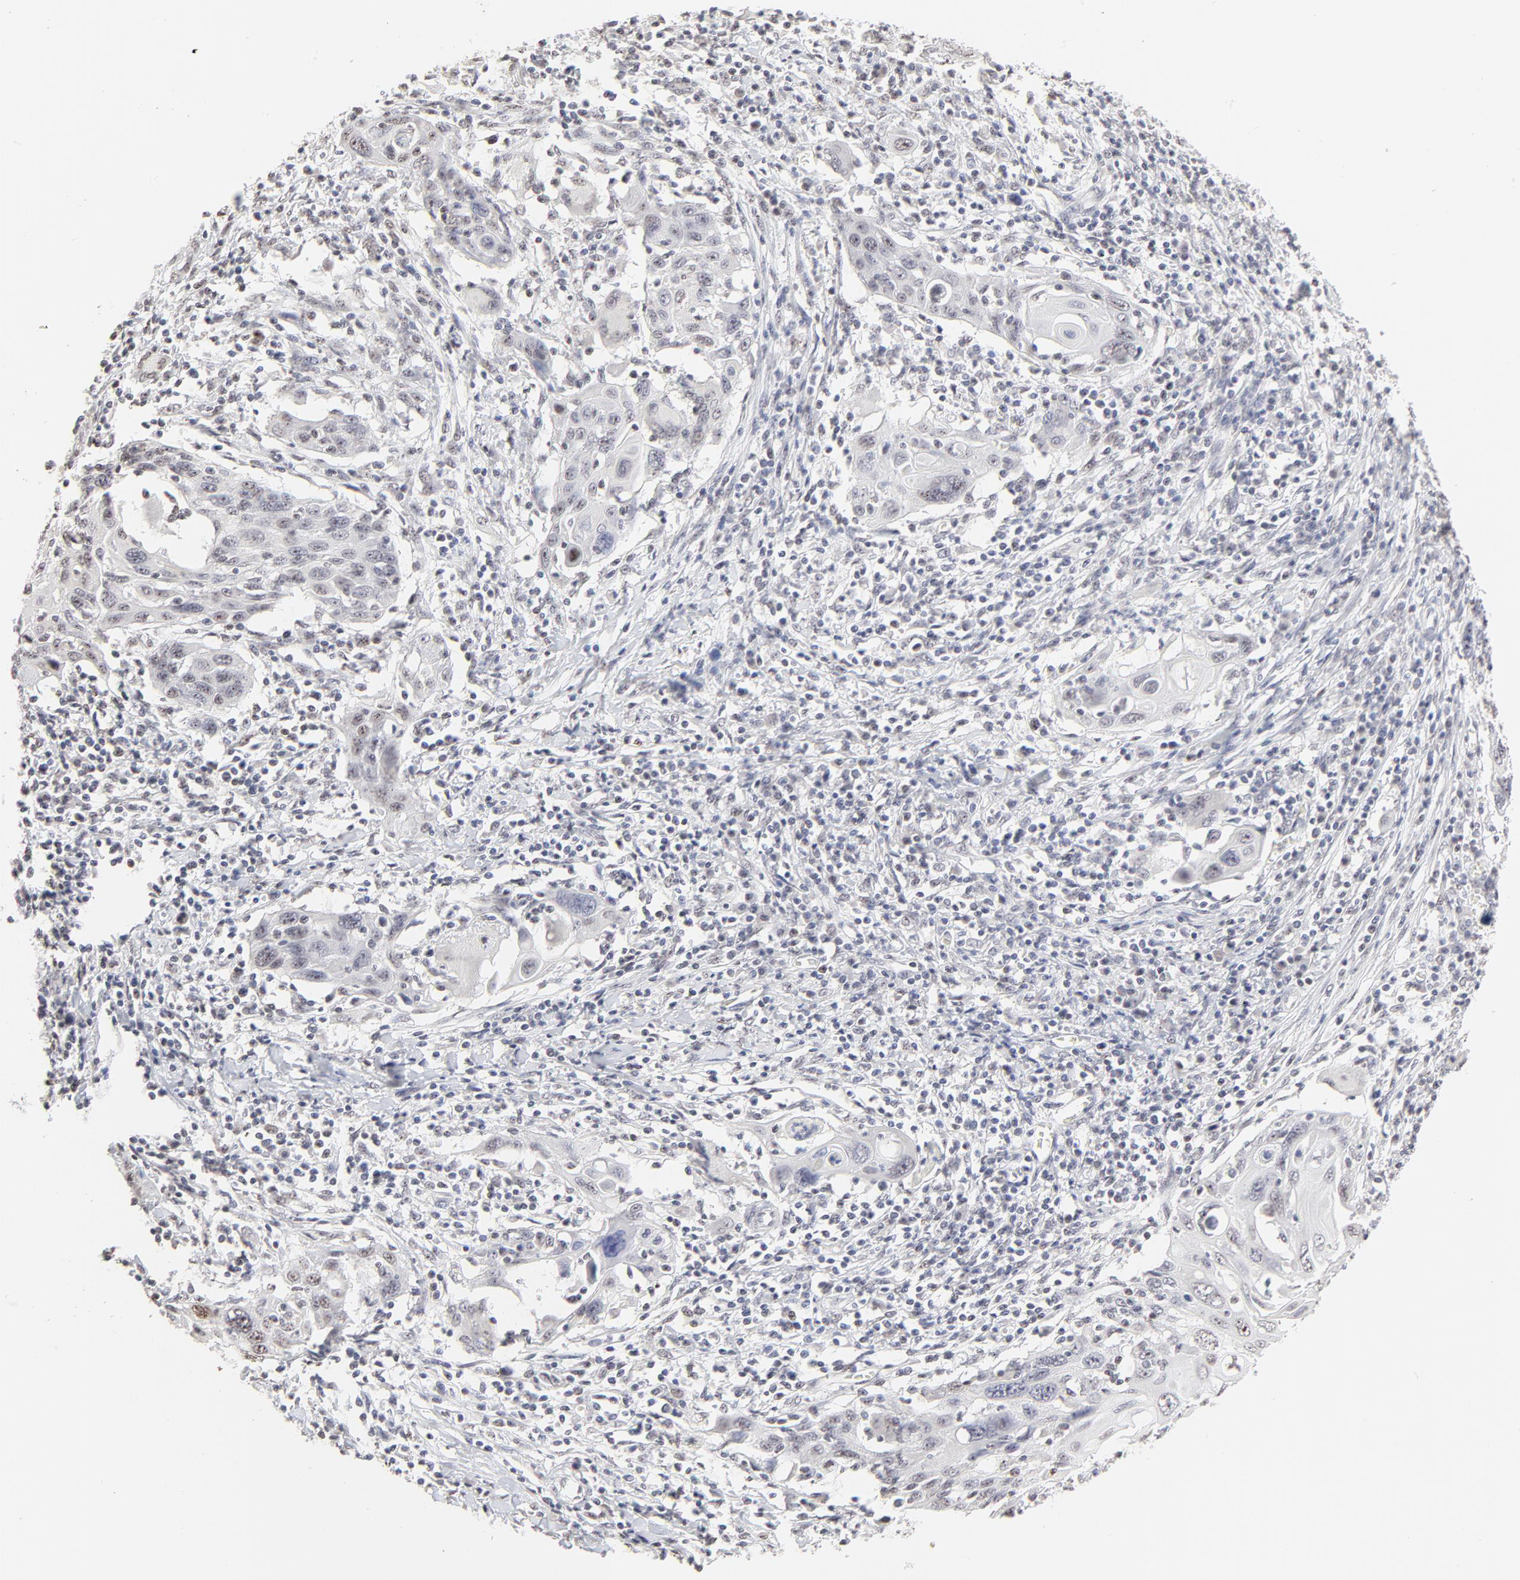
{"staining": {"intensity": "weak", "quantity": "<25%", "location": "nuclear"}, "tissue": "cervical cancer", "cell_type": "Tumor cells", "image_type": "cancer", "snomed": [{"axis": "morphology", "description": "Squamous cell carcinoma, NOS"}, {"axis": "topography", "description": "Cervix"}], "caption": "Immunohistochemical staining of human squamous cell carcinoma (cervical) exhibits no significant staining in tumor cells.", "gene": "NFIL3", "patient": {"sex": "female", "age": 54}}